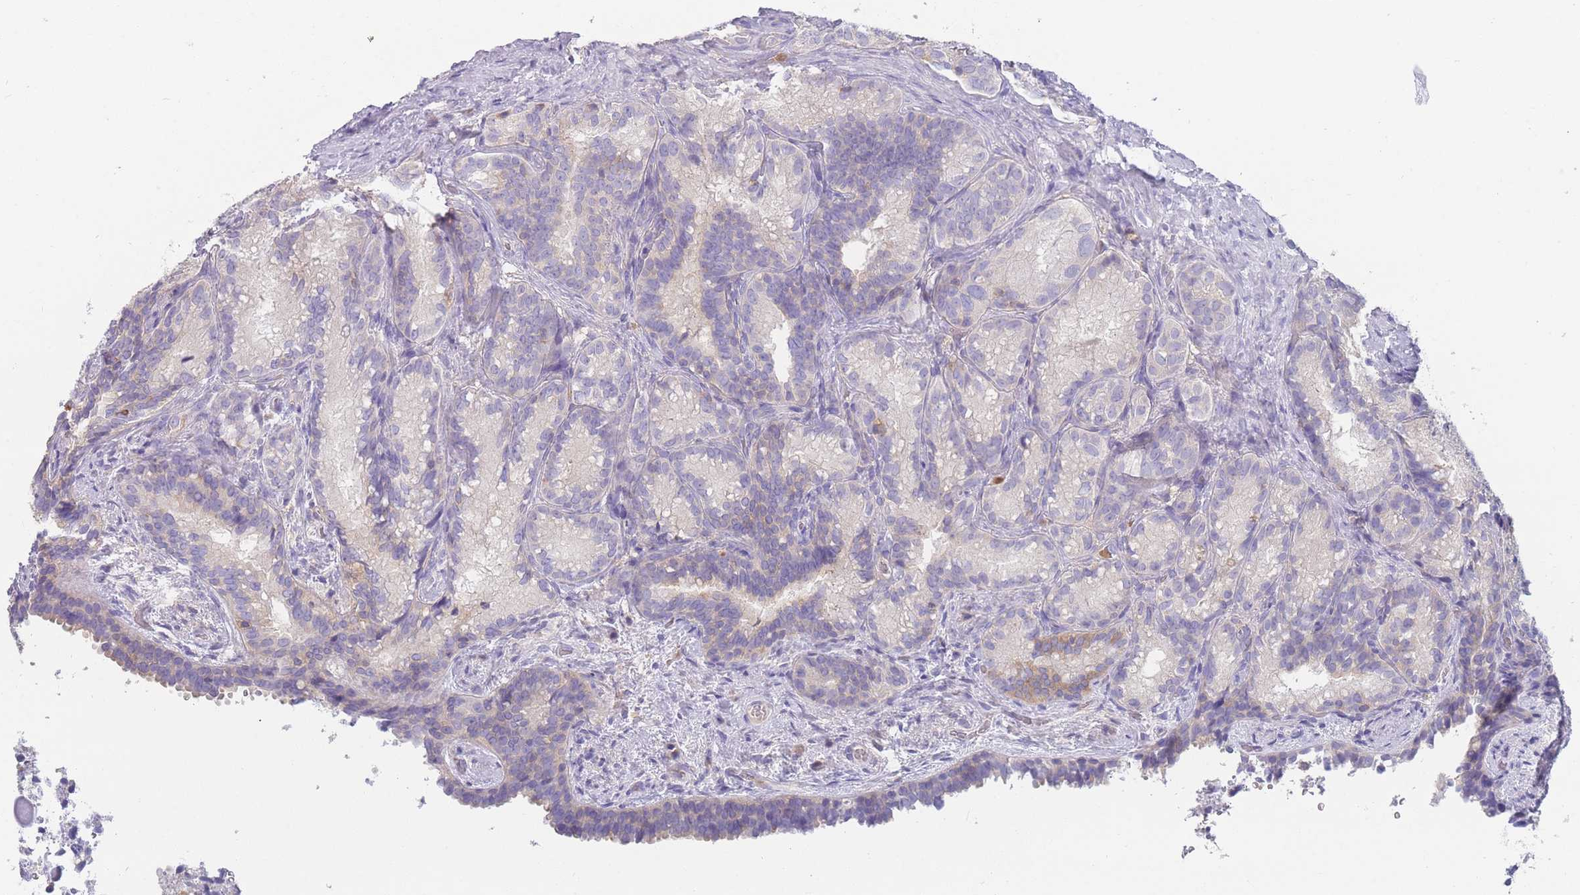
{"staining": {"intensity": "weak", "quantity": "<25%", "location": "cytoplasmic/membranous"}, "tissue": "seminal vesicle", "cell_type": "Glandular cells", "image_type": "normal", "snomed": [{"axis": "morphology", "description": "Normal tissue, NOS"}, {"axis": "topography", "description": "Seminal veicle"}], "caption": "High power microscopy photomicrograph of an immunohistochemistry (IHC) image of normal seminal vesicle, revealing no significant positivity in glandular cells.", "gene": "ST3GAL4", "patient": {"sex": "male", "age": 58}}